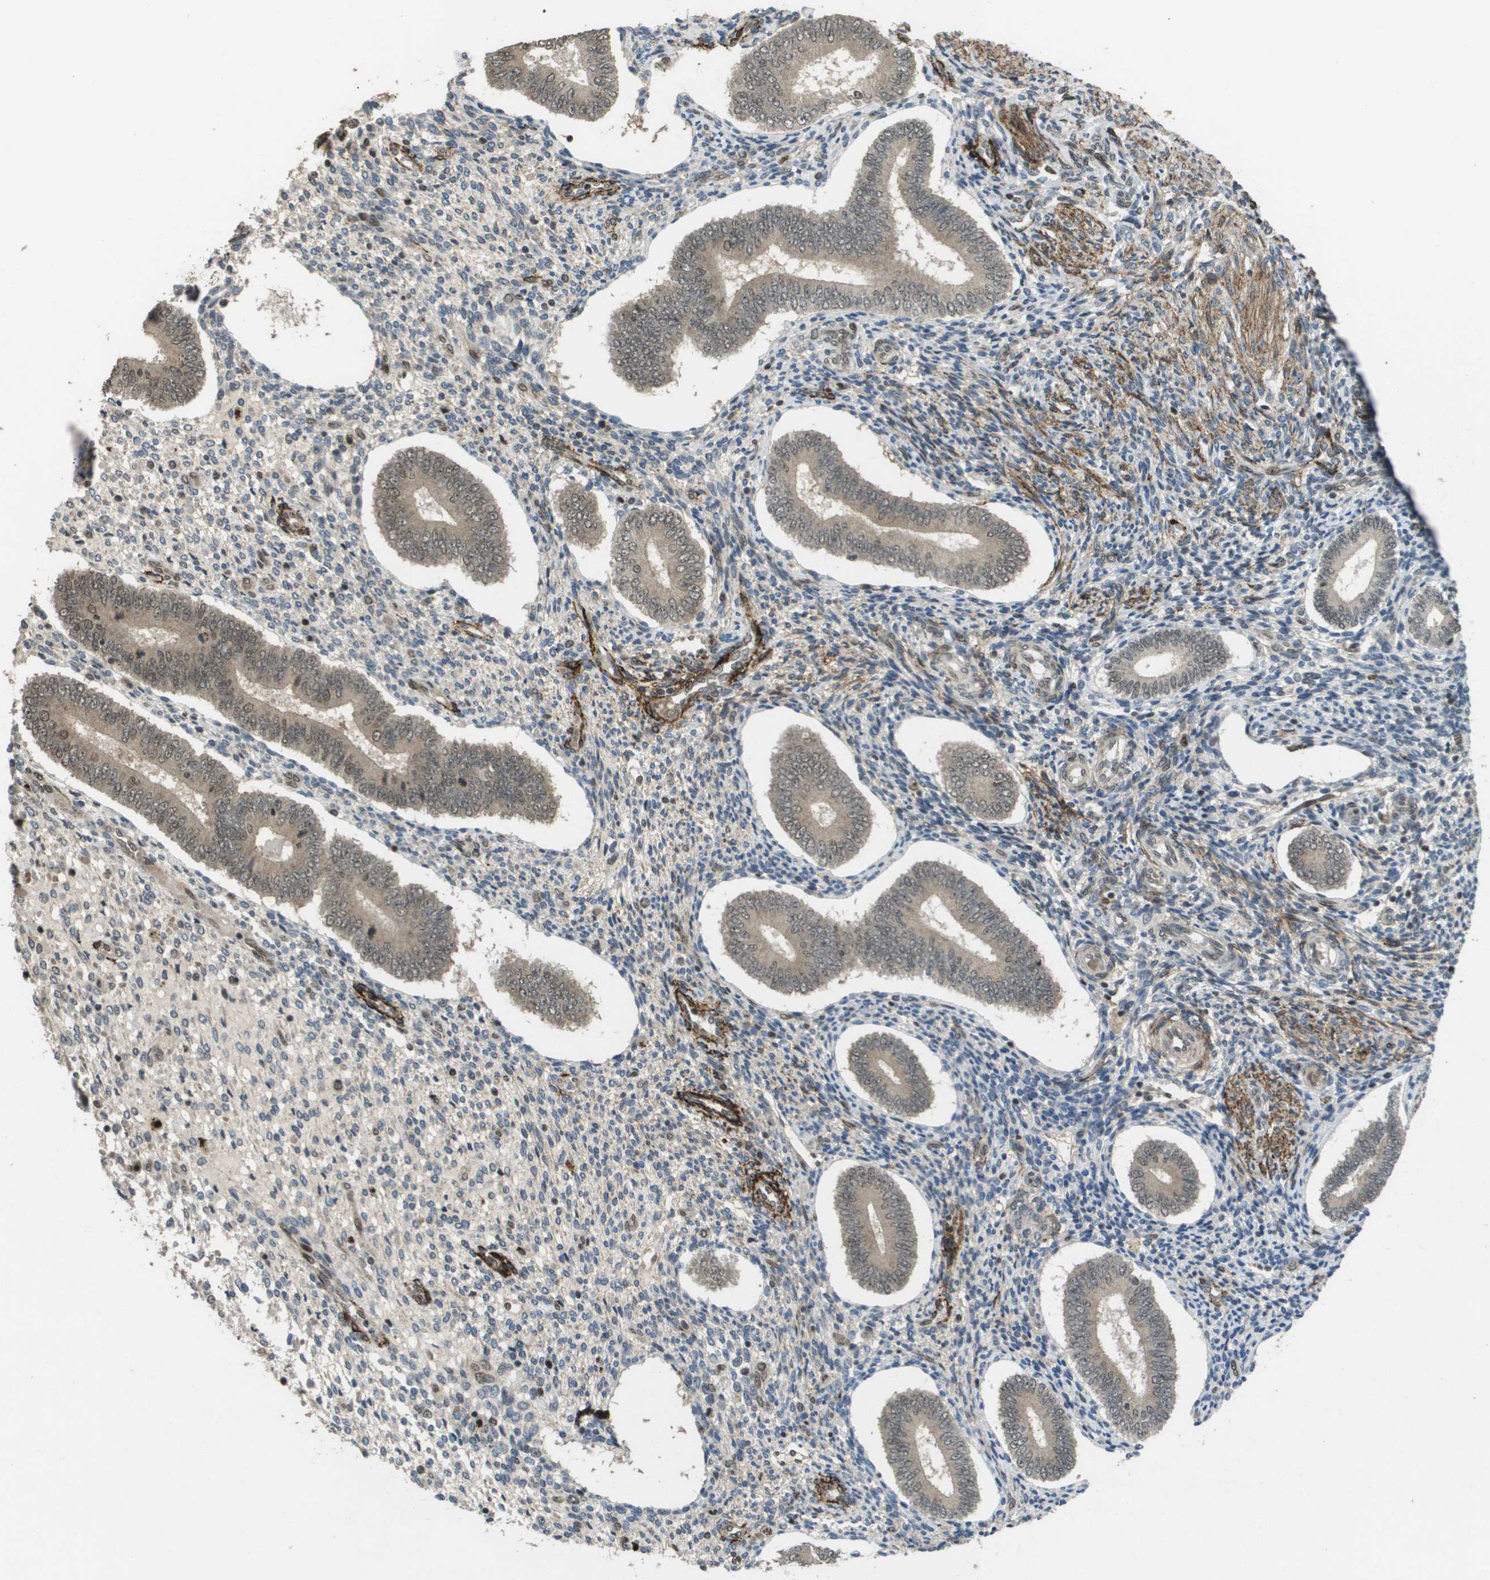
{"staining": {"intensity": "weak", "quantity": "25%-75%", "location": "nuclear"}, "tissue": "endometrium", "cell_type": "Cells in endometrial stroma", "image_type": "normal", "snomed": [{"axis": "morphology", "description": "Normal tissue, NOS"}, {"axis": "topography", "description": "Endometrium"}], "caption": "This photomicrograph shows immunohistochemistry staining of normal human endometrium, with low weak nuclear staining in about 25%-75% of cells in endometrial stroma.", "gene": "KAT5", "patient": {"sex": "female", "age": 42}}